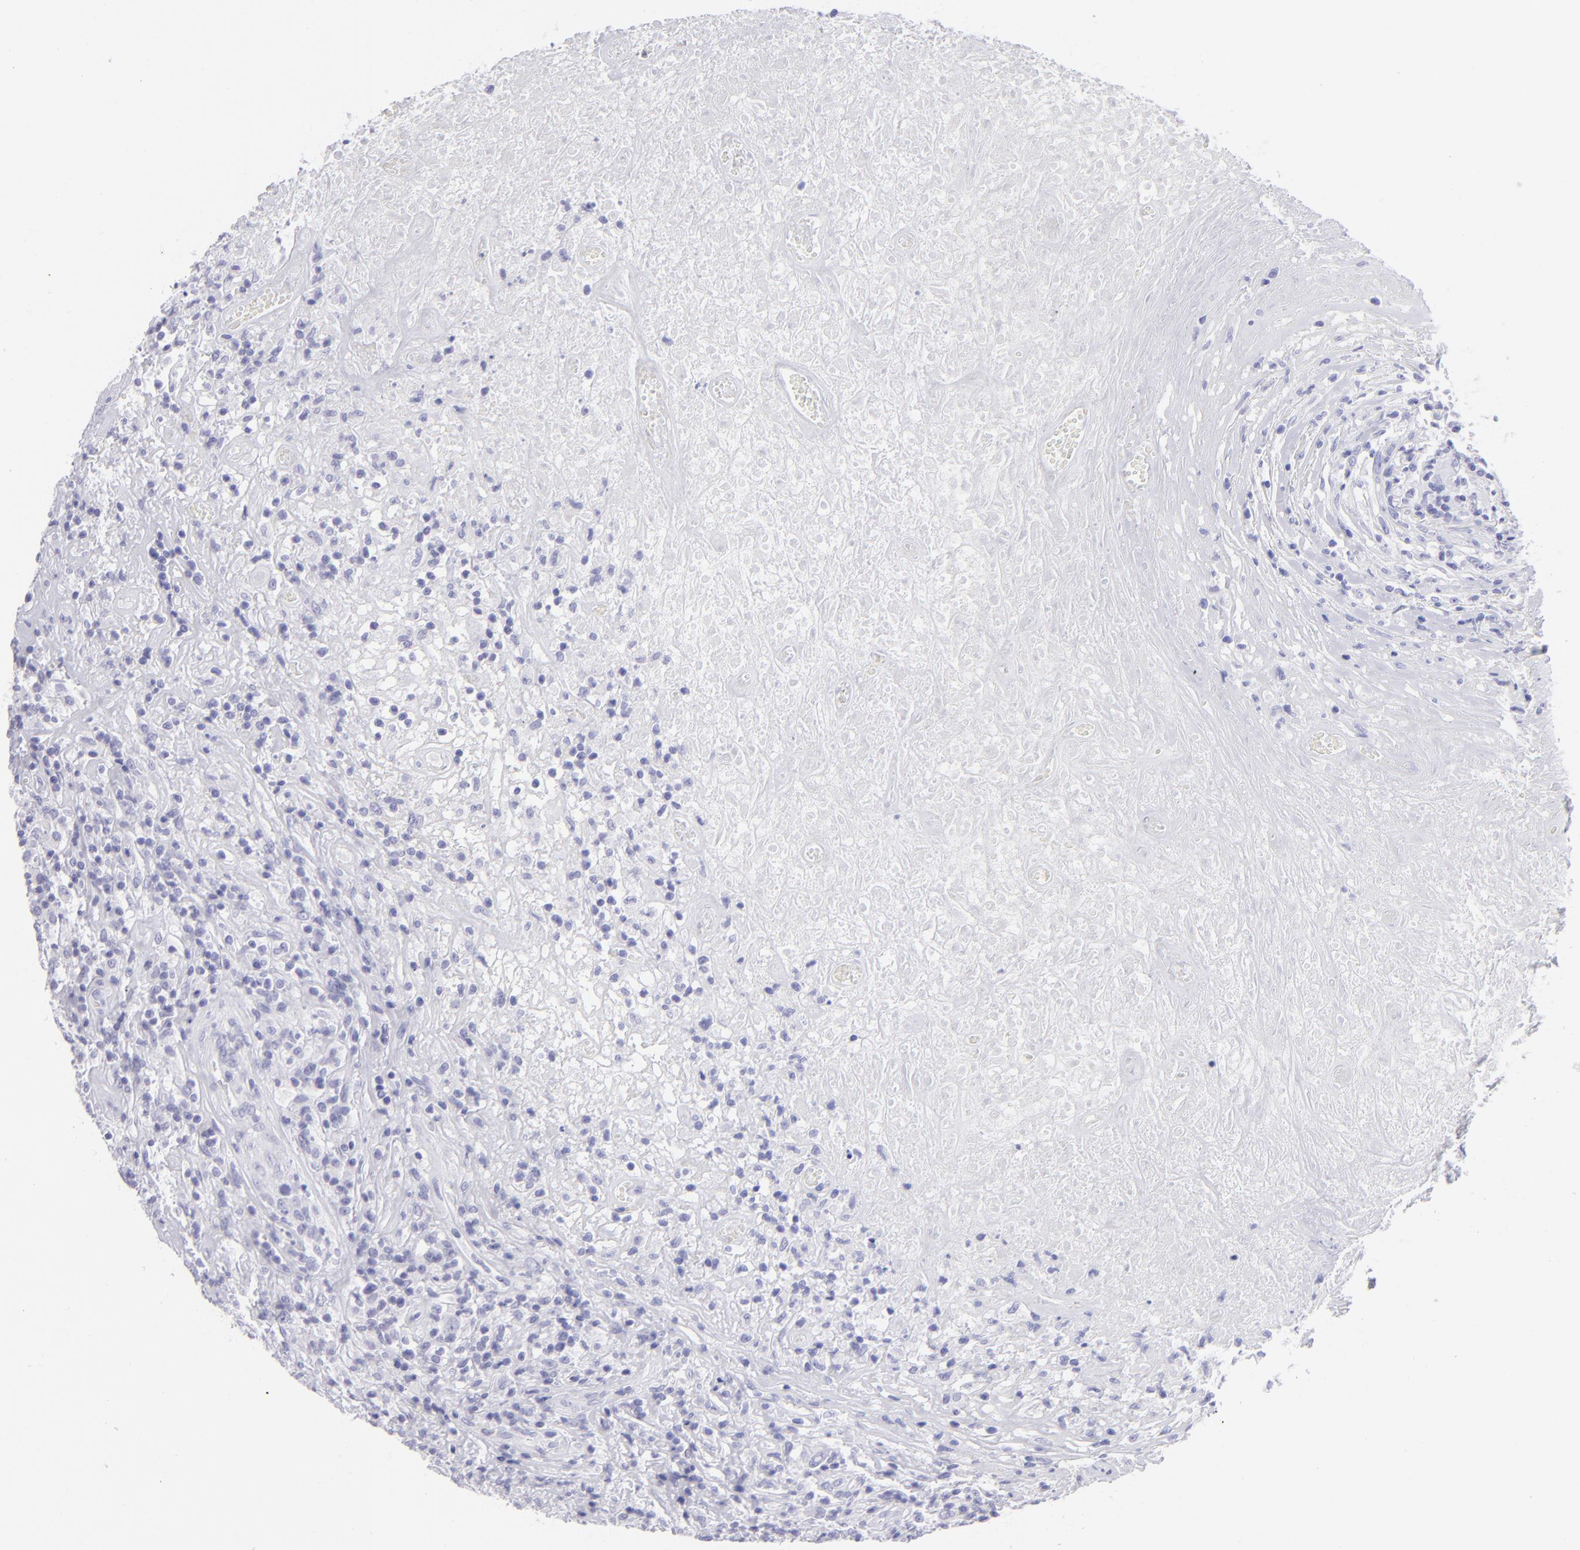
{"staining": {"intensity": "negative", "quantity": "none", "location": "none"}, "tissue": "lymphoma", "cell_type": "Tumor cells", "image_type": "cancer", "snomed": [{"axis": "morphology", "description": "Hodgkin's disease, NOS"}, {"axis": "topography", "description": "Lymph node"}], "caption": "Tumor cells are negative for brown protein staining in lymphoma.", "gene": "SLC1A2", "patient": {"sex": "male", "age": 46}}